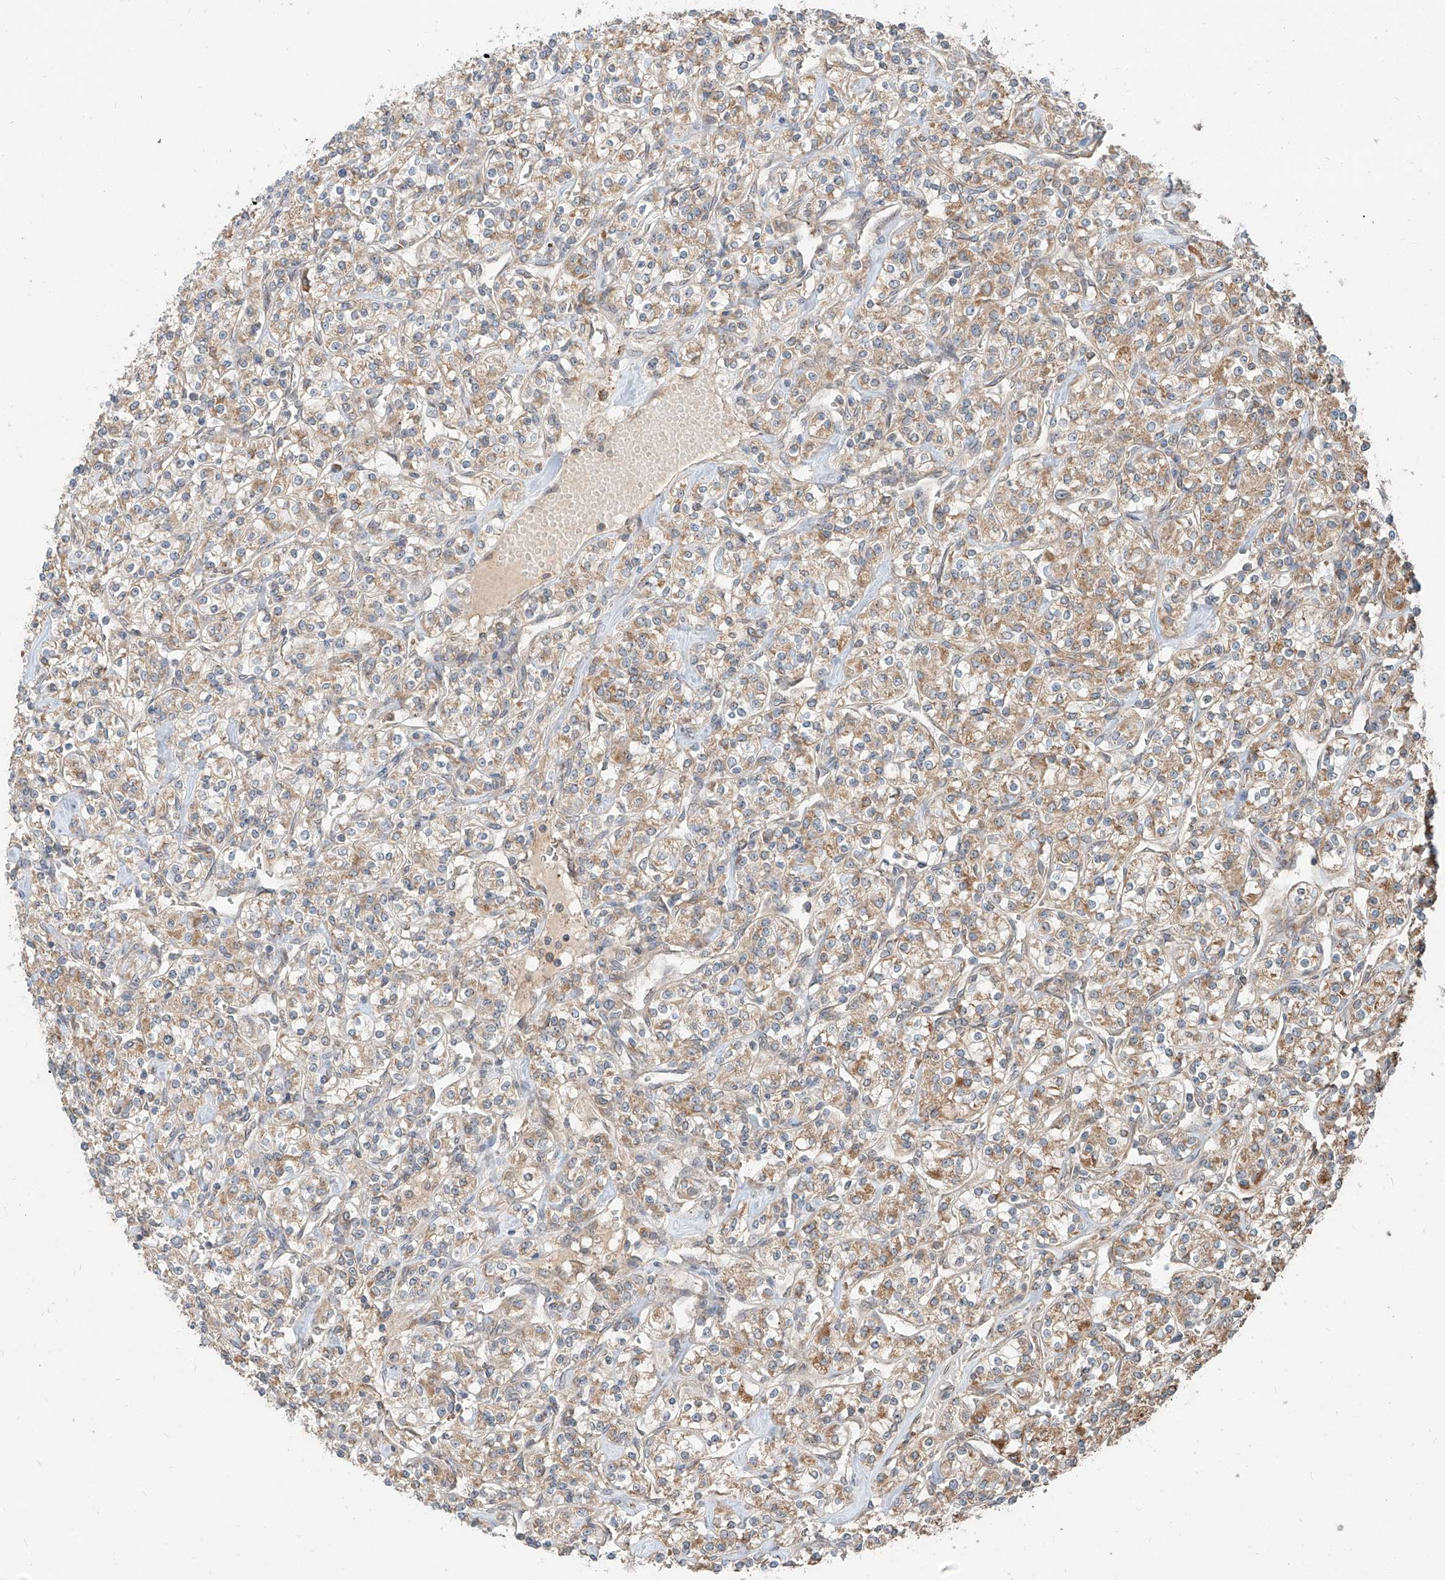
{"staining": {"intensity": "moderate", "quantity": "25%-75%", "location": "cytoplasmic/membranous"}, "tissue": "renal cancer", "cell_type": "Tumor cells", "image_type": "cancer", "snomed": [{"axis": "morphology", "description": "Adenocarcinoma, NOS"}, {"axis": "topography", "description": "Kidney"}], "caption": "A photomicrograph of human adenocarcinoma (renal) stained for a protein exhibits moderate cytoplasmic/membranous brown staining in tumor cells.", "gene": "STX19", "patient": {"sex": "male", "age": 77}}